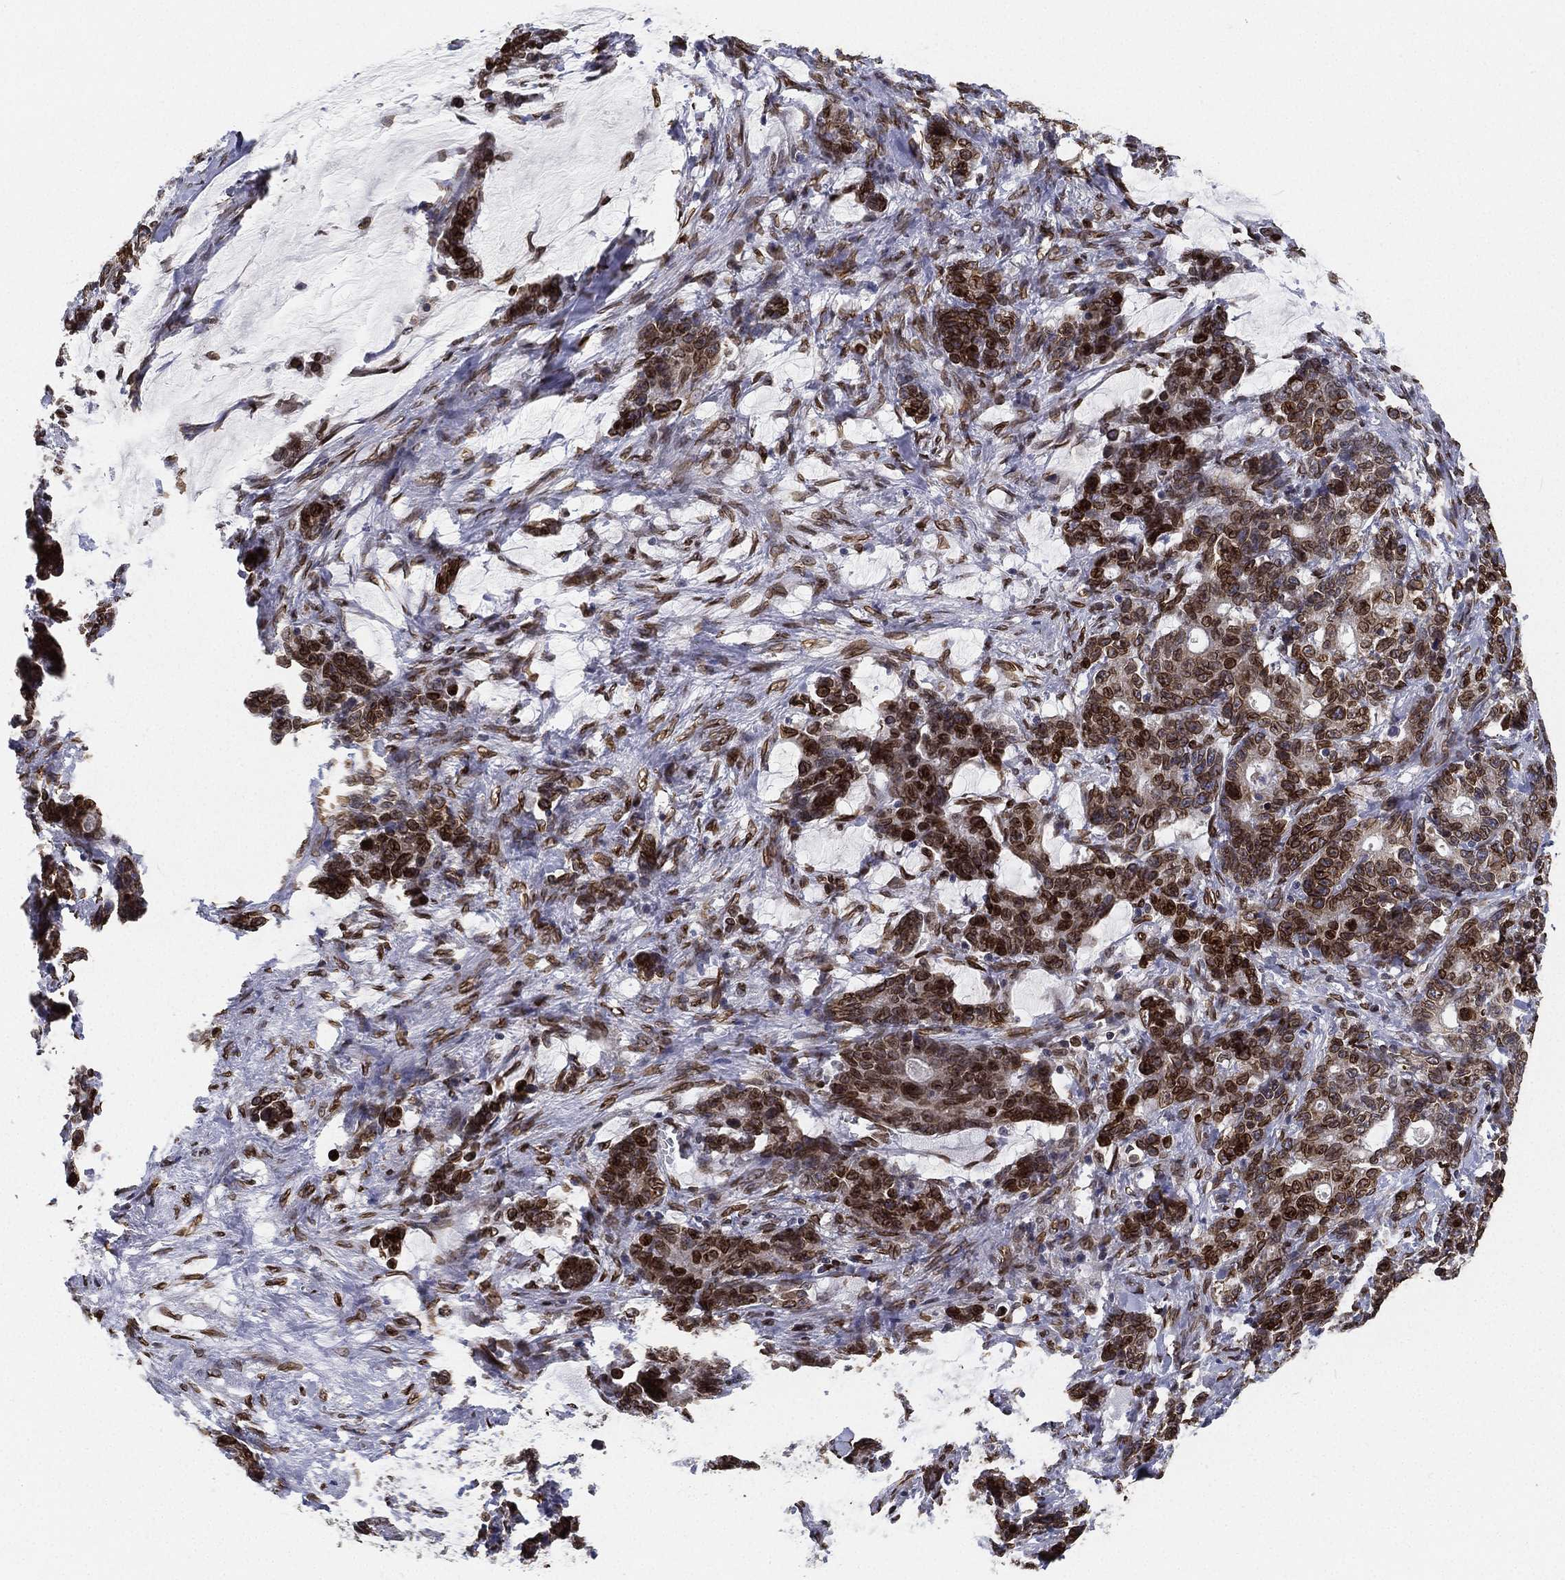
{"staining": {"intensity": "strong", "quantity": ">75%", "location": "cytoplasmic/membranous,nuclear"}, "tissue": "stomach cancer", "cell_type": "Tumor cells", "image_type": "cancer", "snomed": [{"axis": "morphology", "description": "Normal tissue, NOS"}, {"axis": "morphology", "description": "Adenocarcinoma, NOS"}, {"axis": "topography", "description": "Stomach"}], "caption": "An immunohistochemistry (IHC) image of tumor tissue is shown. Protein staining in brown shows strong cytoplasmic/membranous and nuclear positivity in stomach cancer (adenocarcinoma) within tumor cells. The staining was performed using DAB (3,3'-diaminobenzidine), with brown indicating positive protein expression. Nuclei are stained blue with hematoxylin.", "gene": "PALB2", "patient": {"sex": "female", "age": 64}}